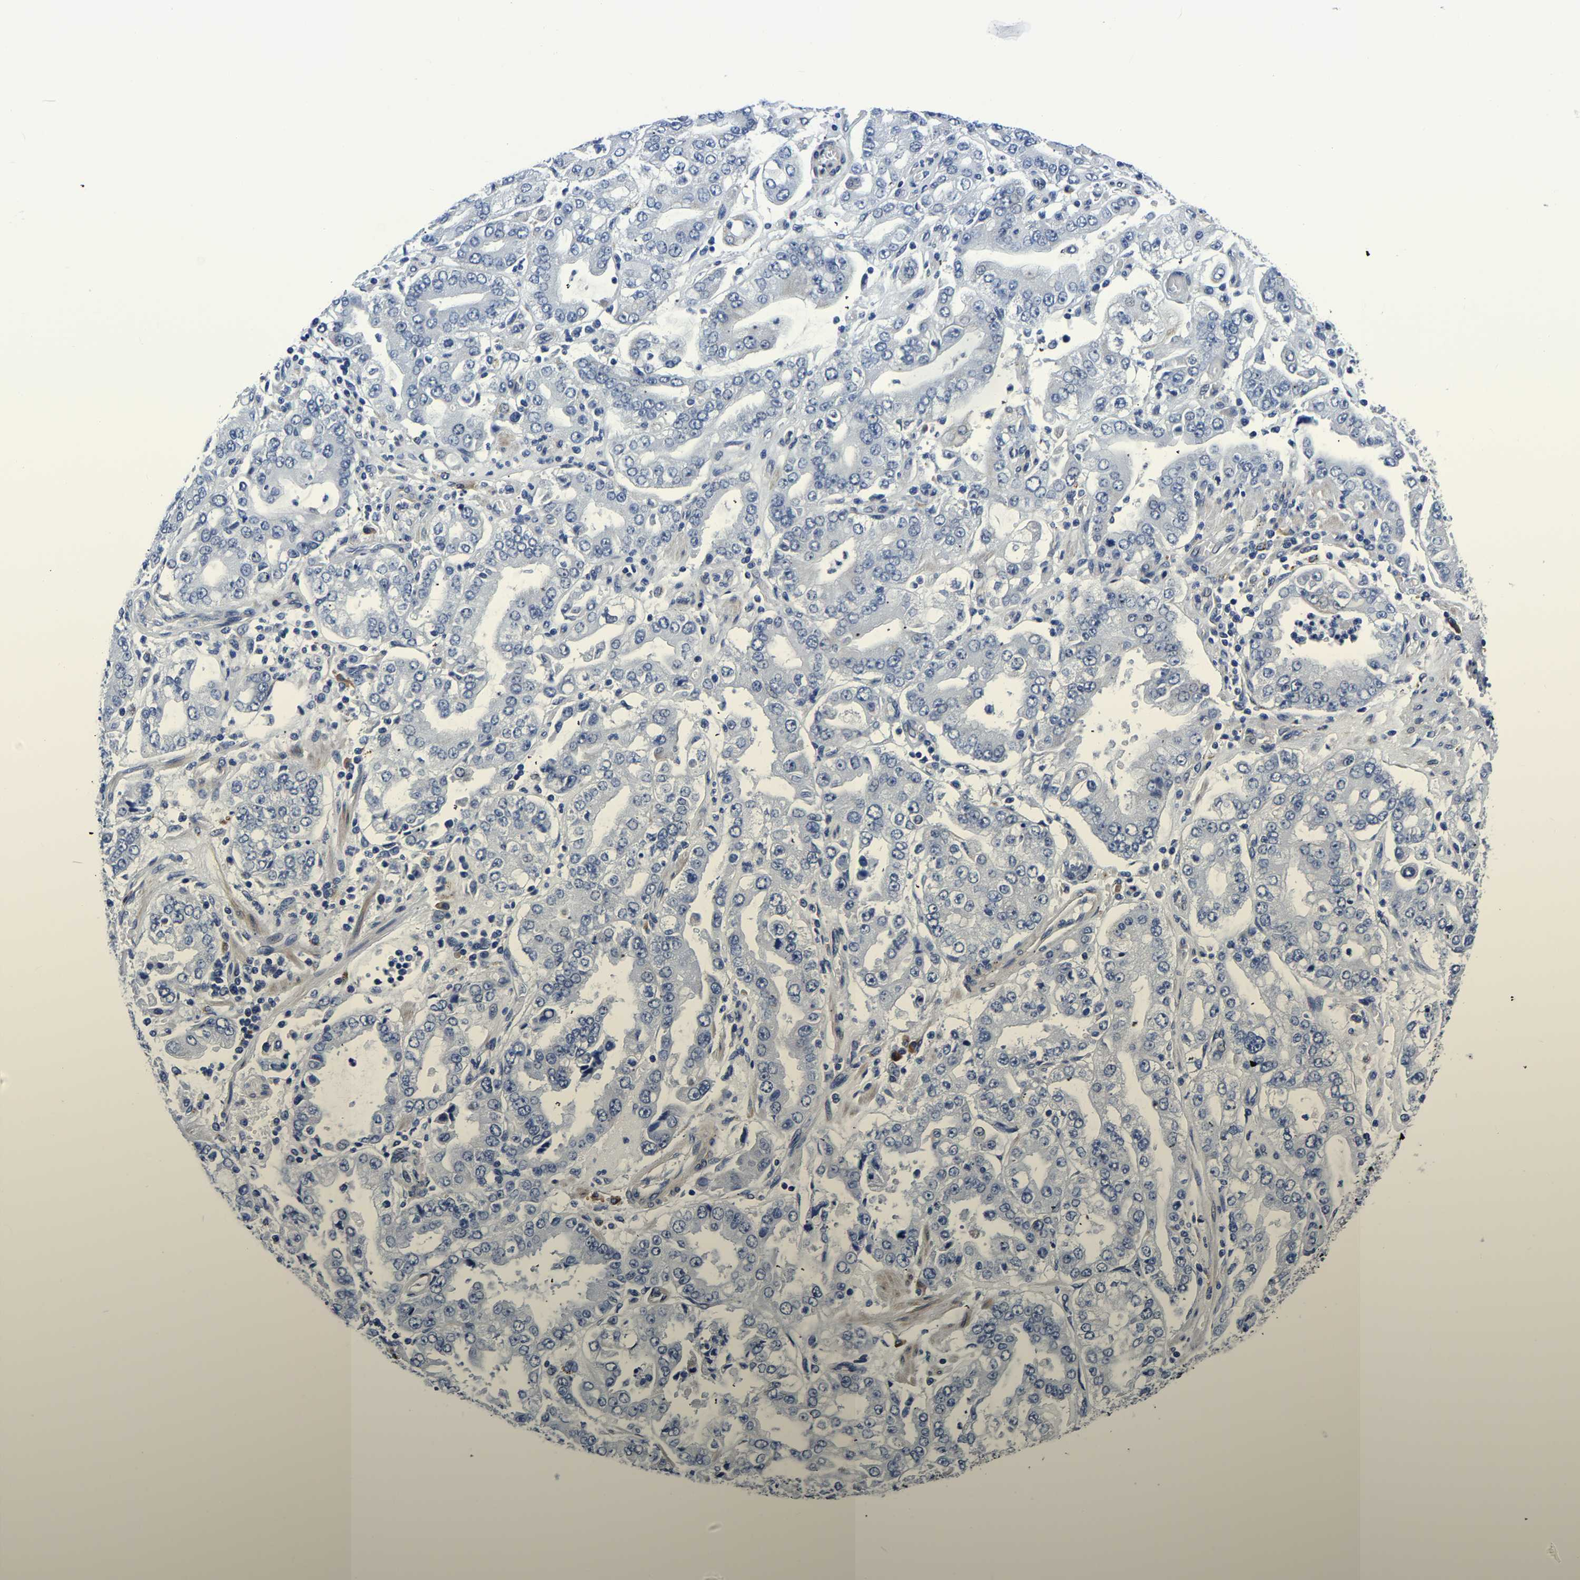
{"staining": {"intensity": "negative", "quantity": "none", "location": "none"}, "tissue": "stomach cancer", "cell_type": "Tumor cells", "image_type": "cancer", "snomed": [{"axis": "morphology", "description": "Adenocarcinoma, NOS"}, {"axis": "topography", "description": "Stomach"}], "caption": "Image shows no protein staining in tumor cells of stomach cancer (adenocarcinoma) tissue.", "gene": "PDLIM7", "patient": {"sex": "male", "age": 76}}